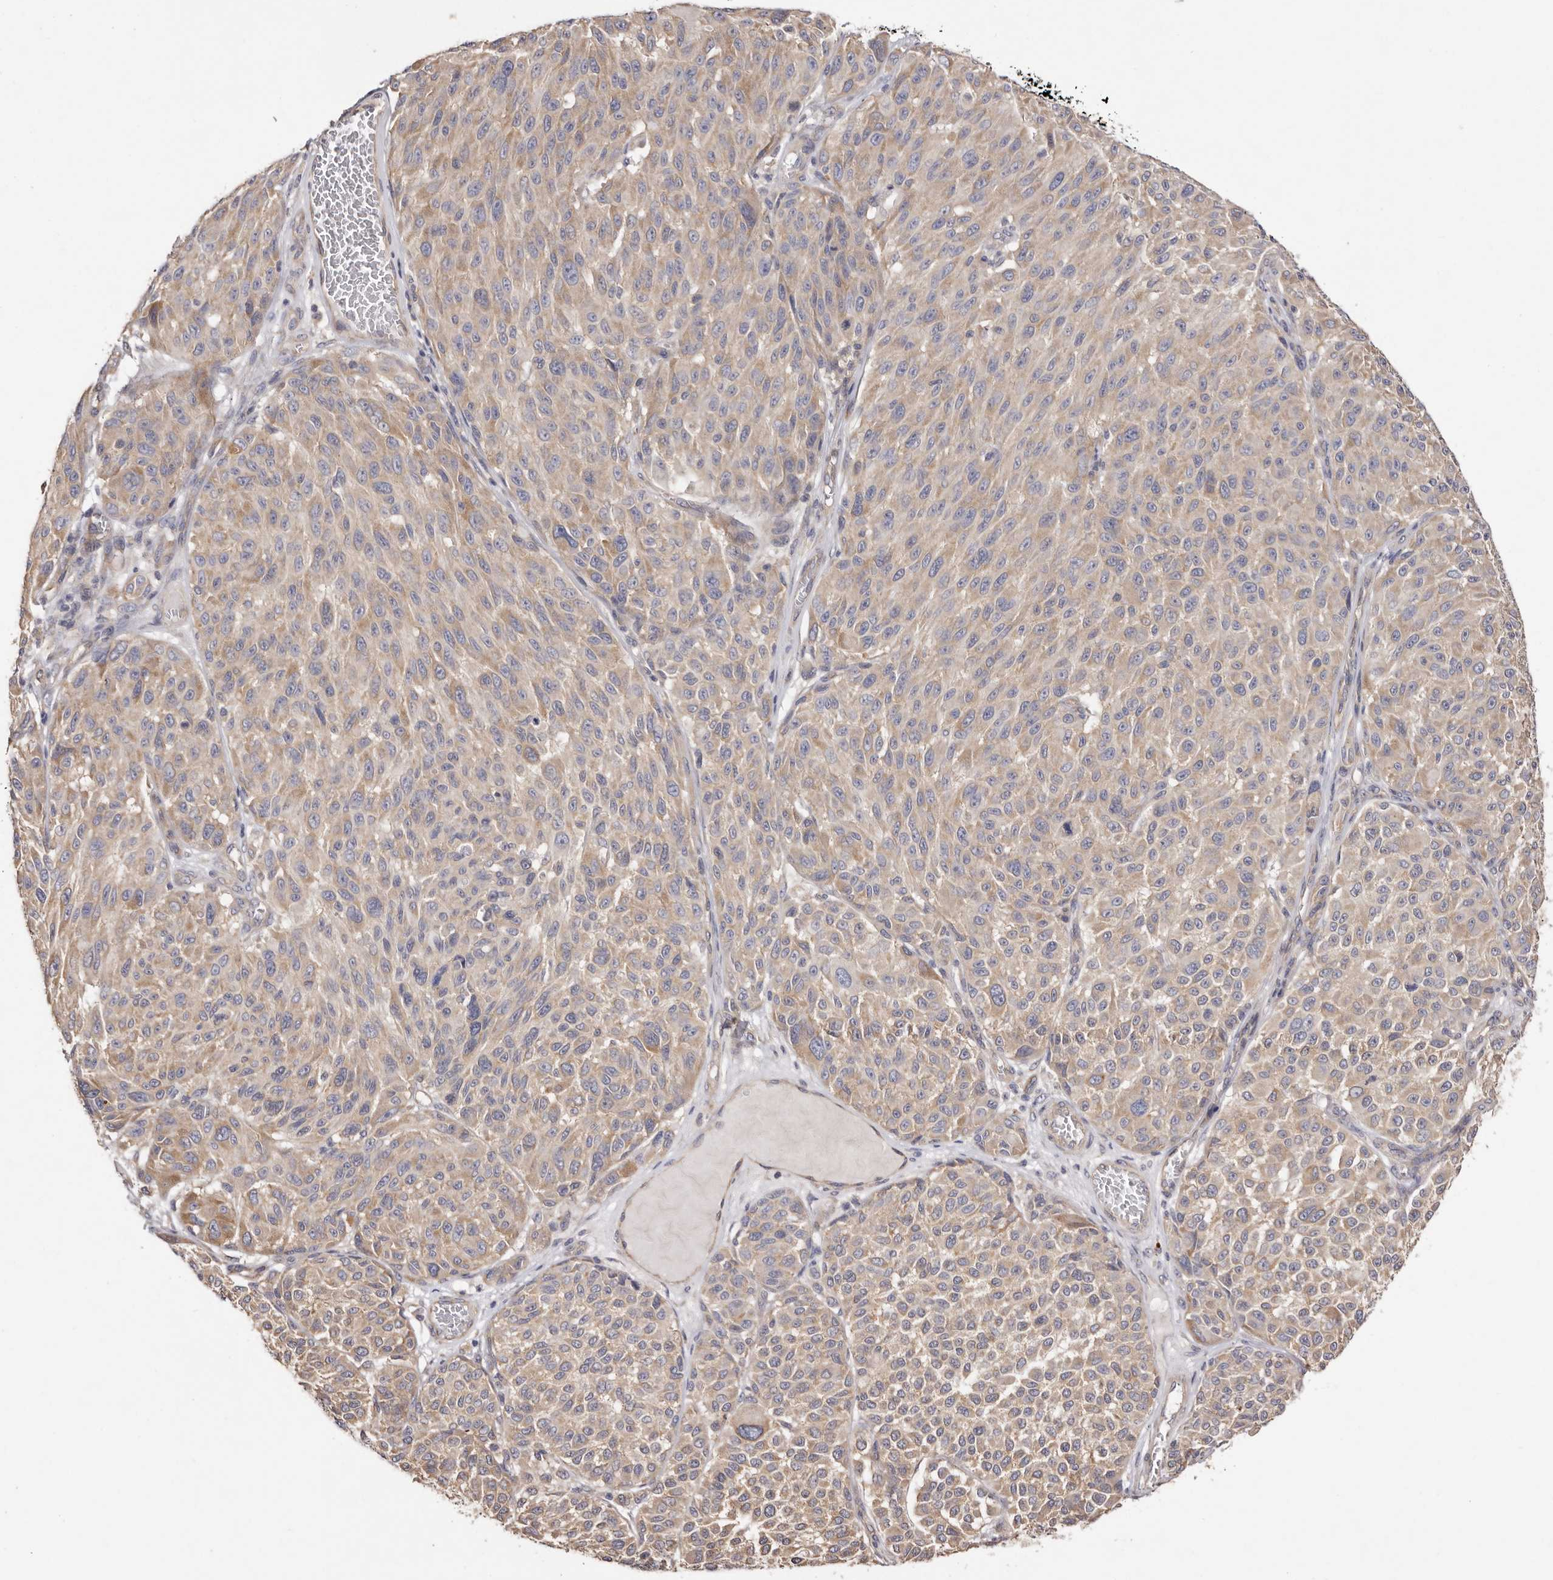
{"staining": {"intensity": "weak", "quantity": ">75%", "location": "cytoplasmic/membranous"}, "tissue": "melanoma", "cell_type": "Tumor cells", "image_type": "cancer", "snomed": [{"axis": "morphology", "description": "Malignant melanoma, NOS"}, {"axis": "topography", "description": "Skin"}], "caption": "IHC image of malignant melanoma stained for a protein (brown), which displays low levels of weak cytoplasmic/membranous staining in about >75% of tumor cells.", "gene": "FAM167B", "patient": {"sex": "male", "age": 83}}